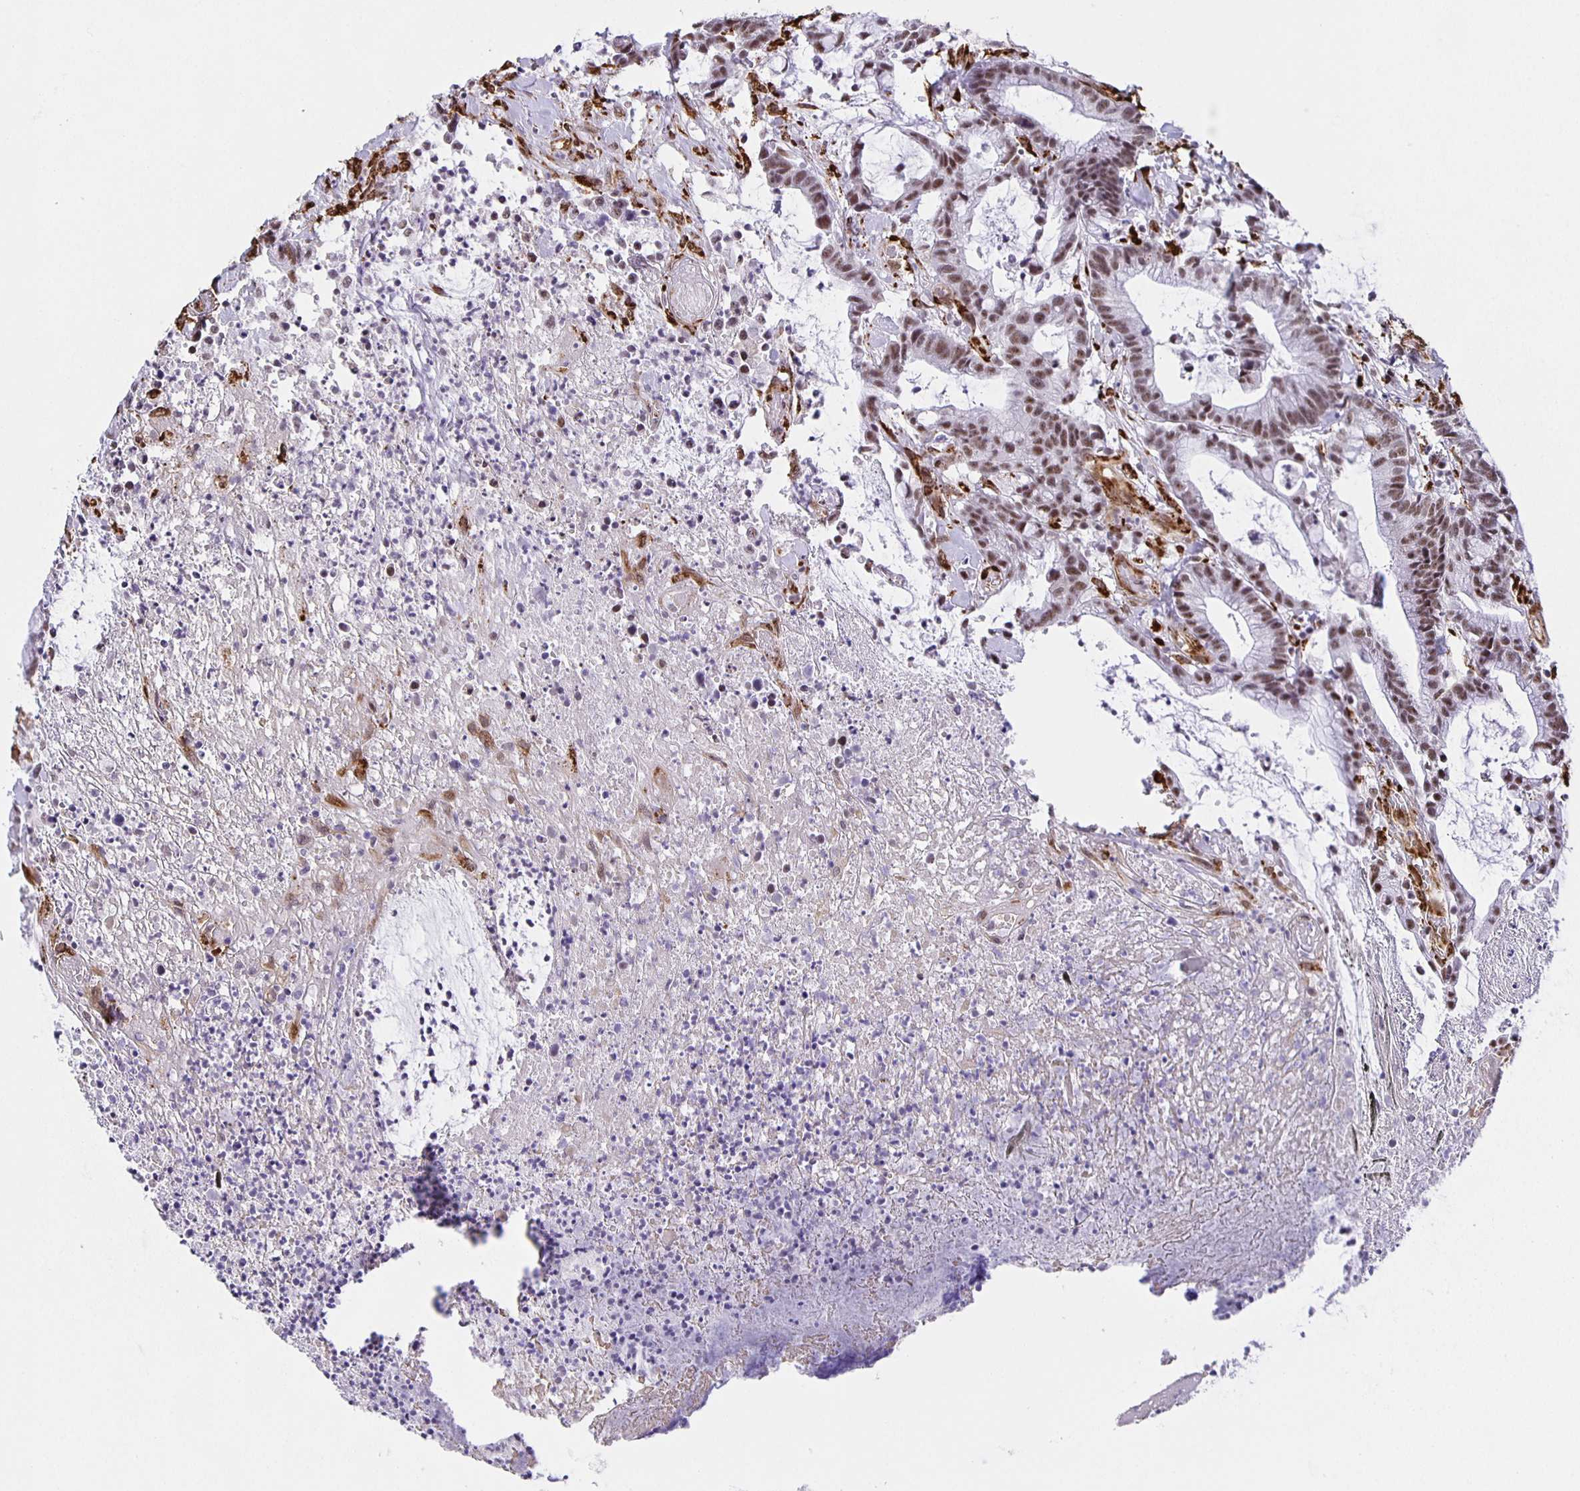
{"staining": {"intensity": "moderate", "quantity": ">75%", "location": "nuclear"}, "tissue": "colorectal cancer", "cell_type": "Tumor cells", "image_type": "cancer", "snomed": [{"axis": "morphology", "description": "Adenocarcinoma, NOS"}, {"axis": "topography", "description": "Colon"}], "caption": "Protein expression analysis of human adenocarcinoma (colorectal) reveals moderate nuclear positivity in approximately >75% of tumor cells. (Brightfield microscopy of DAB IHC at high magnification).", "gene": "ZRANB2", "patient": {"sex": "female", "age": 78}}